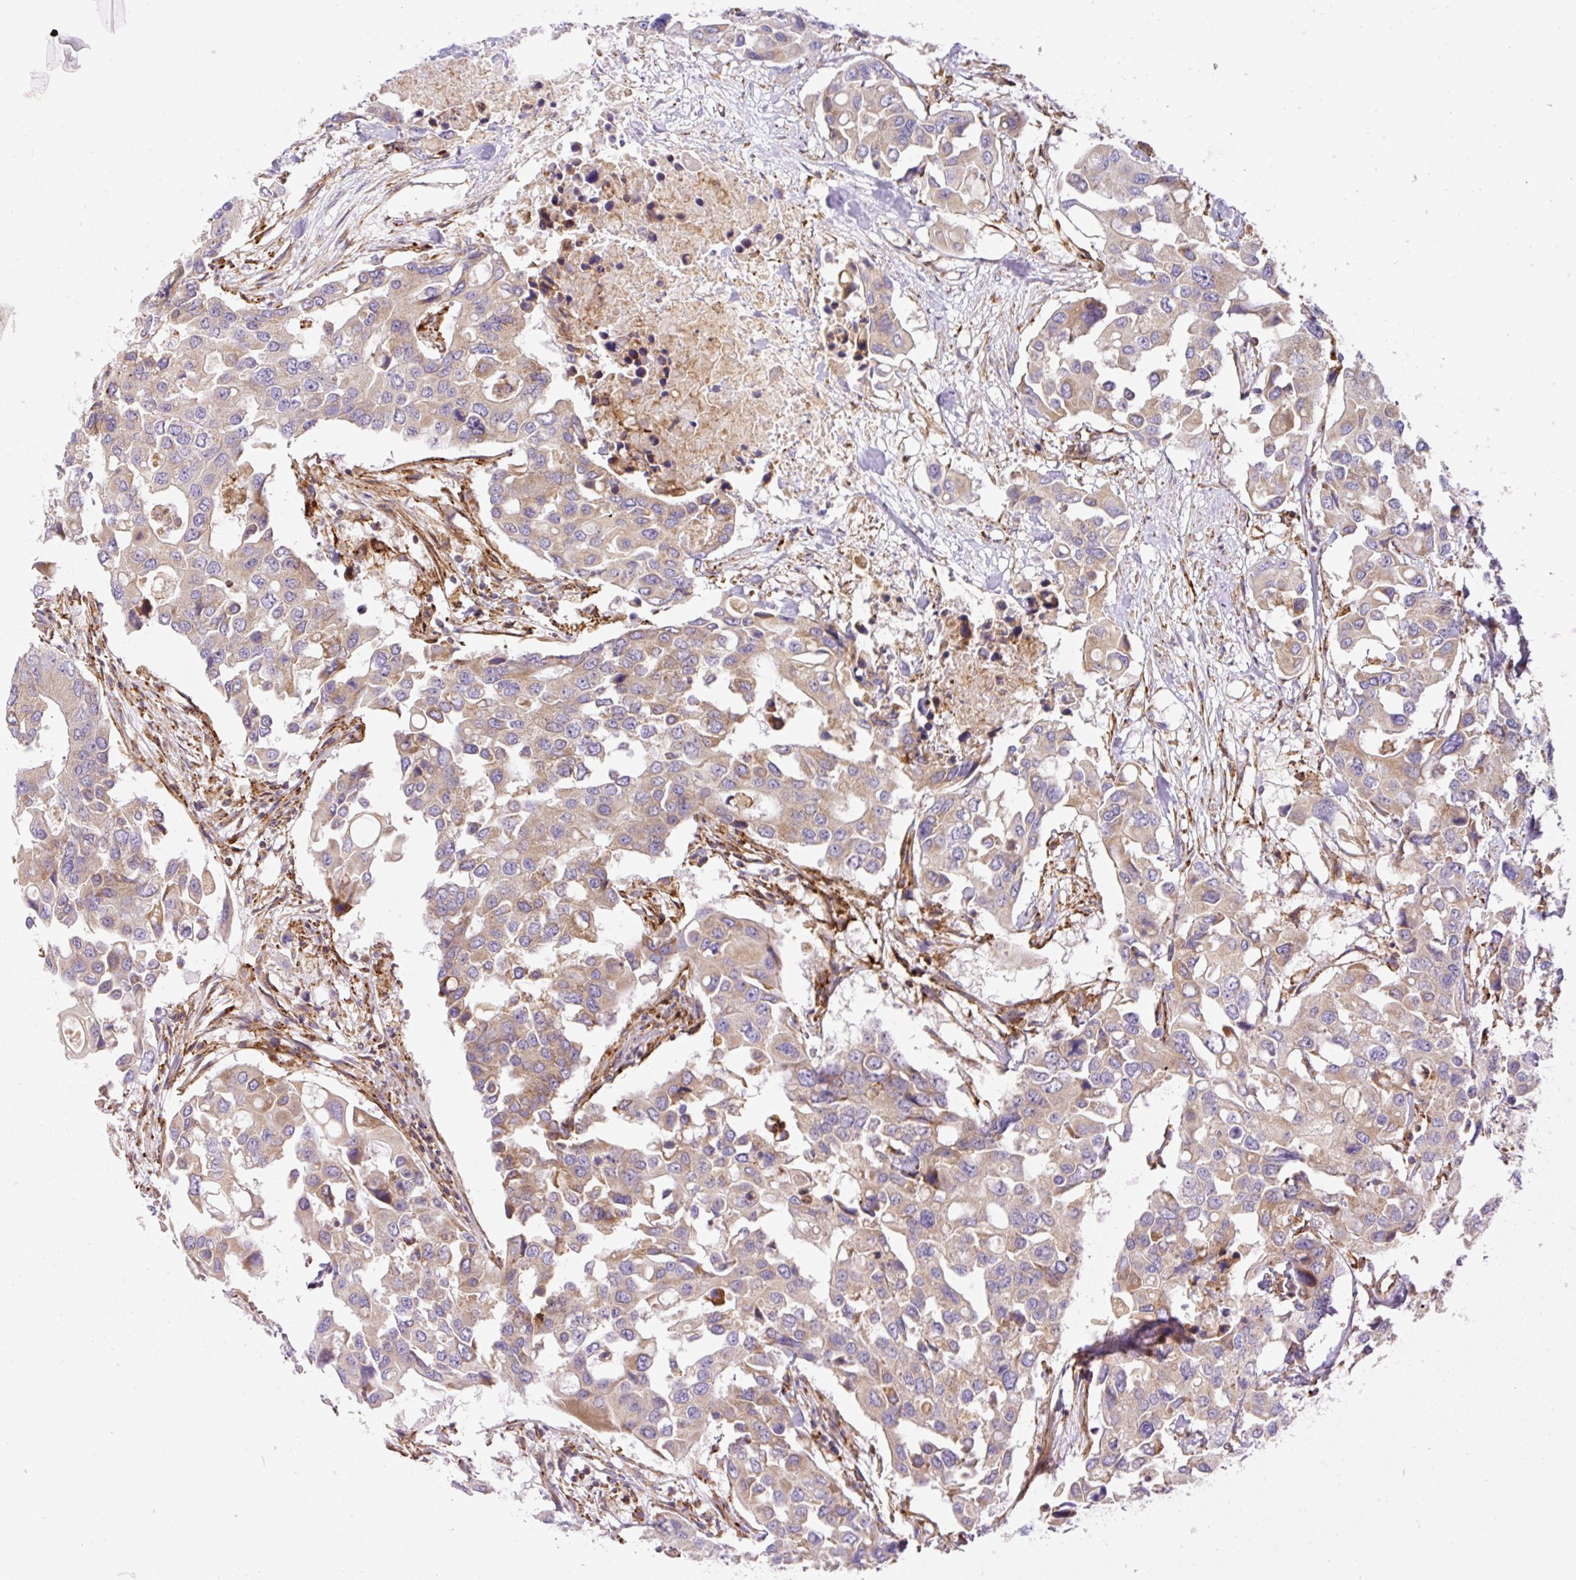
{"staining": {"intensity": "weak", "quantity": "25%-75%", "location": "cytoplasmic/membranous"}, "tissue": "colorectal cancer", "cell_type": "Tumor cells", "image_type": "cancer", "snomed": [{"axis": "morphology", "description": "Adenocarcinoma, NOS"}, {"axis": "topography", "description": "Colon"}], "caption": "IHC of colorectal adenocarcinoma reveals low levels of weak cytoplasmic/membranous expression in about 25%-75% of tumor cells.", "gene": "ERAP2", "patient": {"sex": "male", "age": 77}}